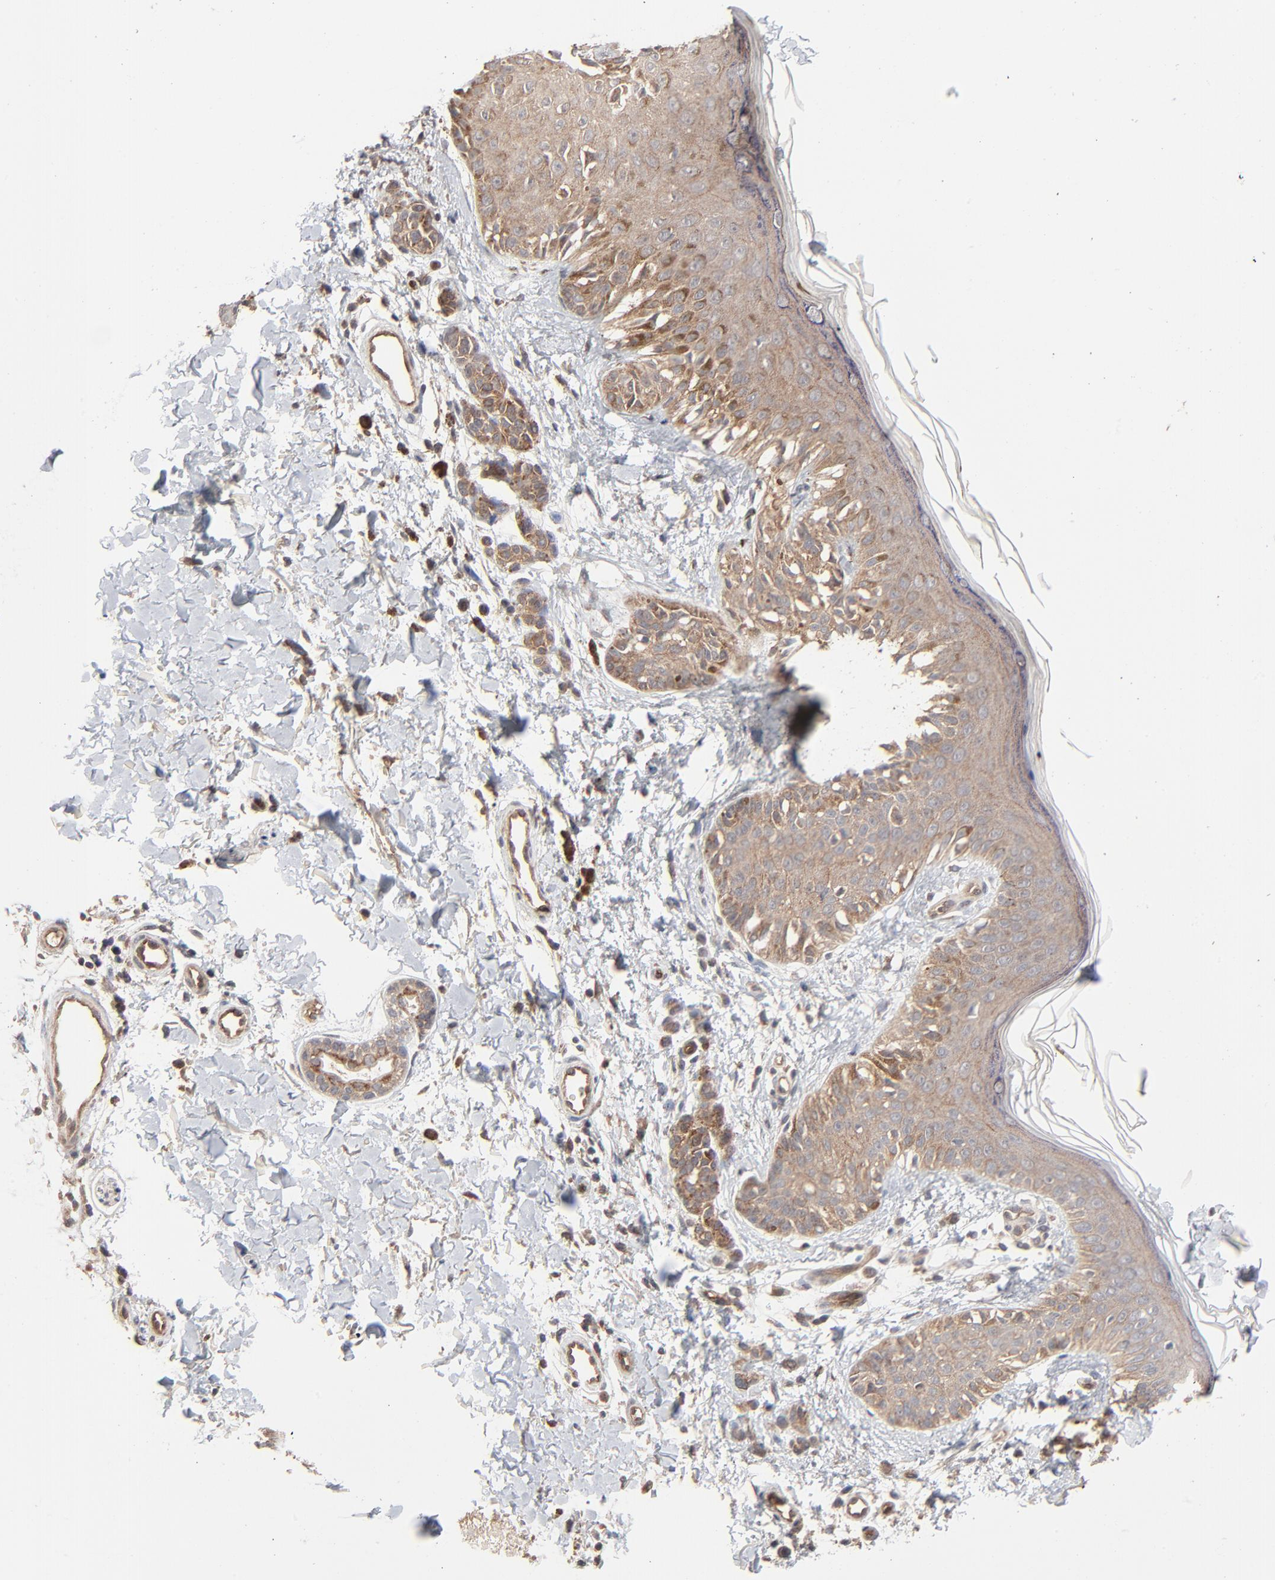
{"staining": {"intensity": "moderate", "quantity": ">75%", "location": "cytoplasmic/membranous"}, "tissue": "melanoma", "cell_type": "Tumor cells", "image_type": "cancer", "snomed": [{"axis": "morphology", "description": "Normal tissue, NOS"}, {"axis": "morphology", "description": "Malignant melanoma, NOS"}, {"axis": "topography", "description": "Skin"}], "caption": "Brown immunohistochemical staining in human melanoma shows moderate cytoplasmic/membranous expression in about >75% of tumor cells. (Brightfield microscopy of DAB IHC at high magnification).", "gene": "ABLIM3", "patient": {"sex": "male", "age": 83}}